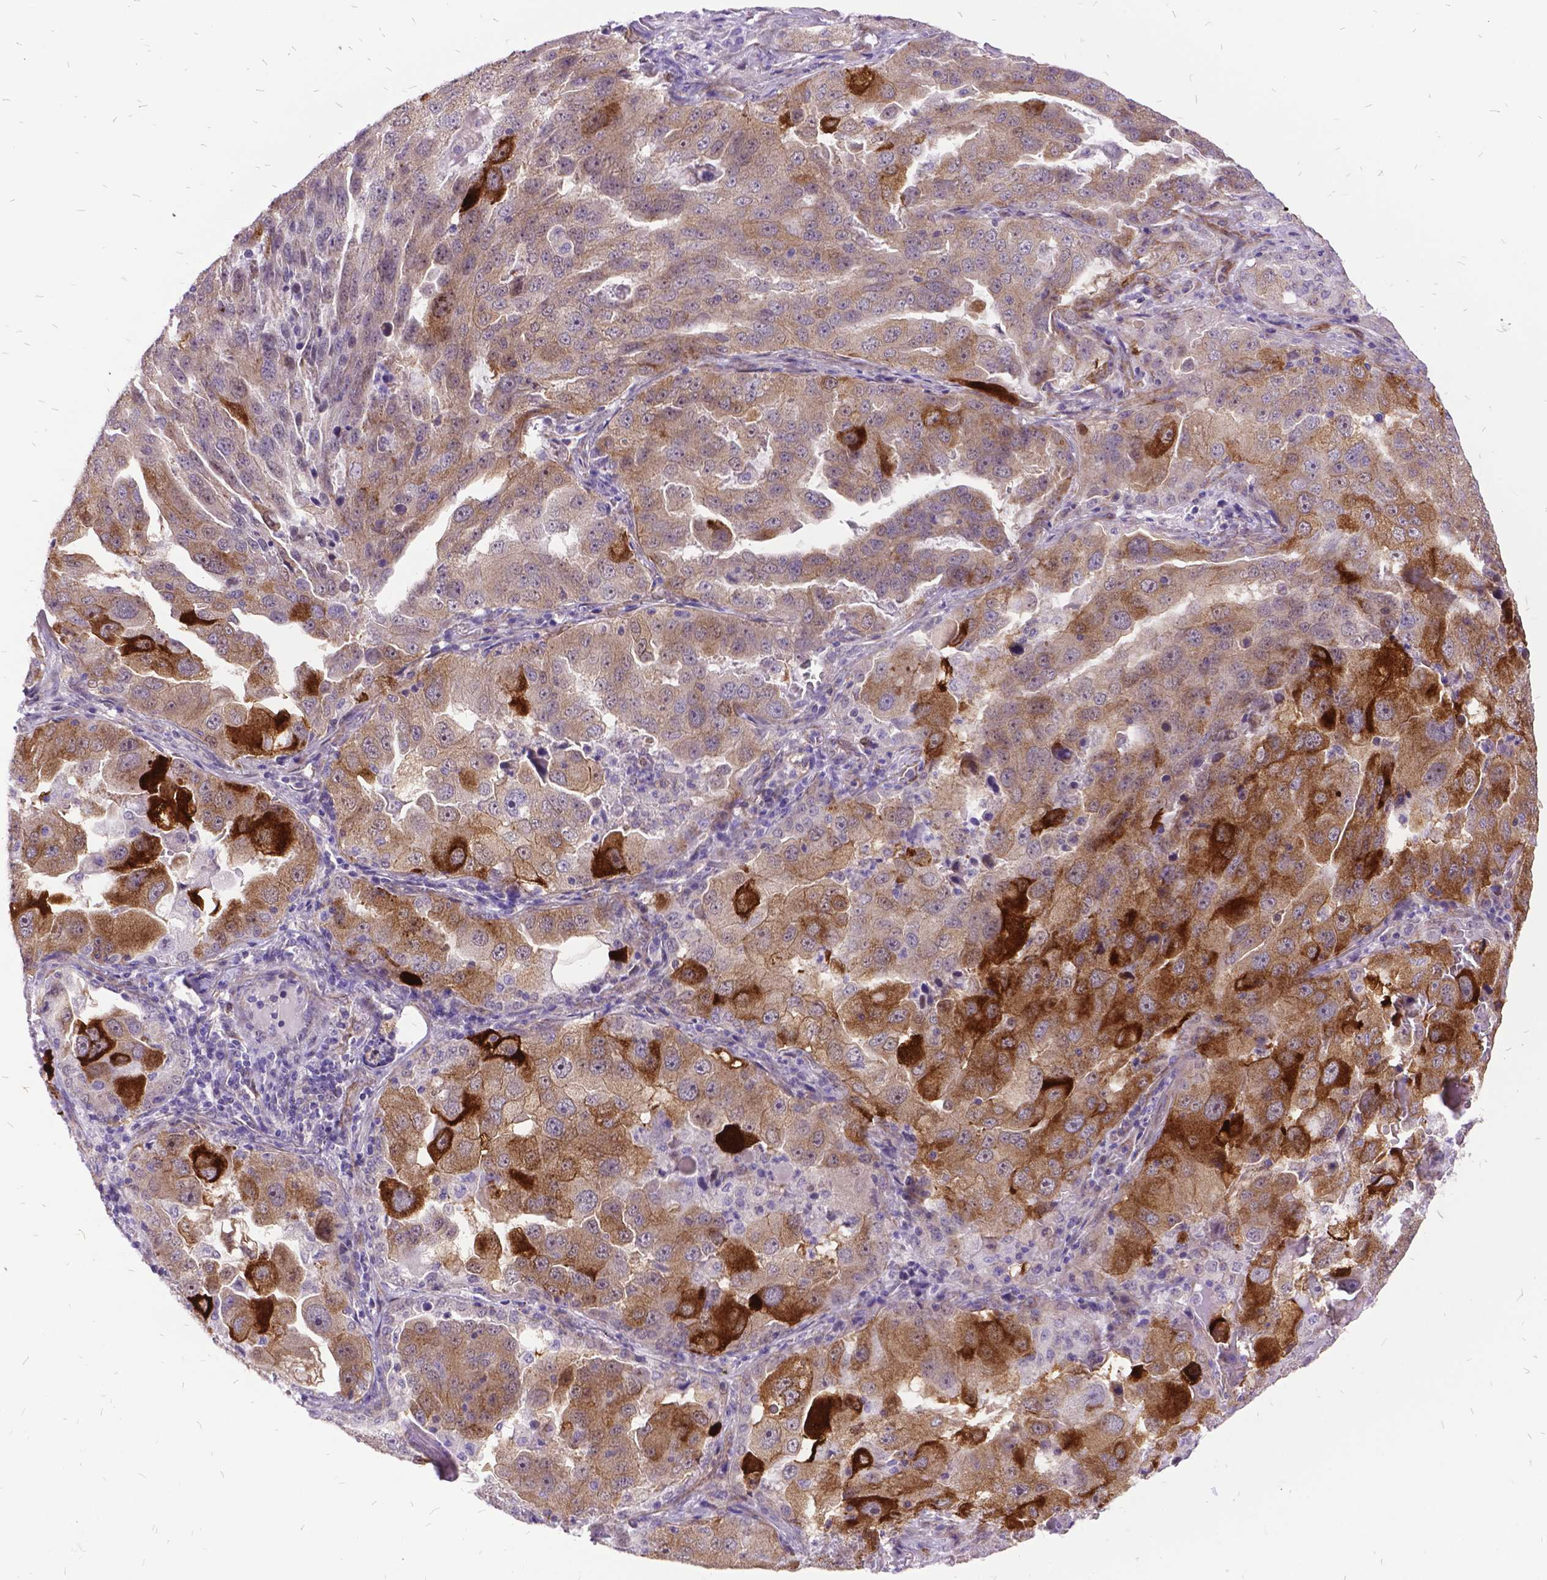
{"staining": {"intensity": "strong", "quantity": "<25%", "location": "cytoplasmic/membranous"}, "tissue": "lung cancer", "cell_type": "Tumor cells", "image_type": "cancer", "snomed": [{"axis": "morphology", "description": "Adenocarcinoma, NOS"}, {"axis": "topography", "description": "Lung"}], "caption": "A photomicrograph showing strong cytoplasmic/membranous positivity in about <25% of tumor cells in lung adenocarcinoma, as visualized by brown immunohistochemical staining.", "gene": "GRB7", "patient": {"sex": "female", "age": 61}}